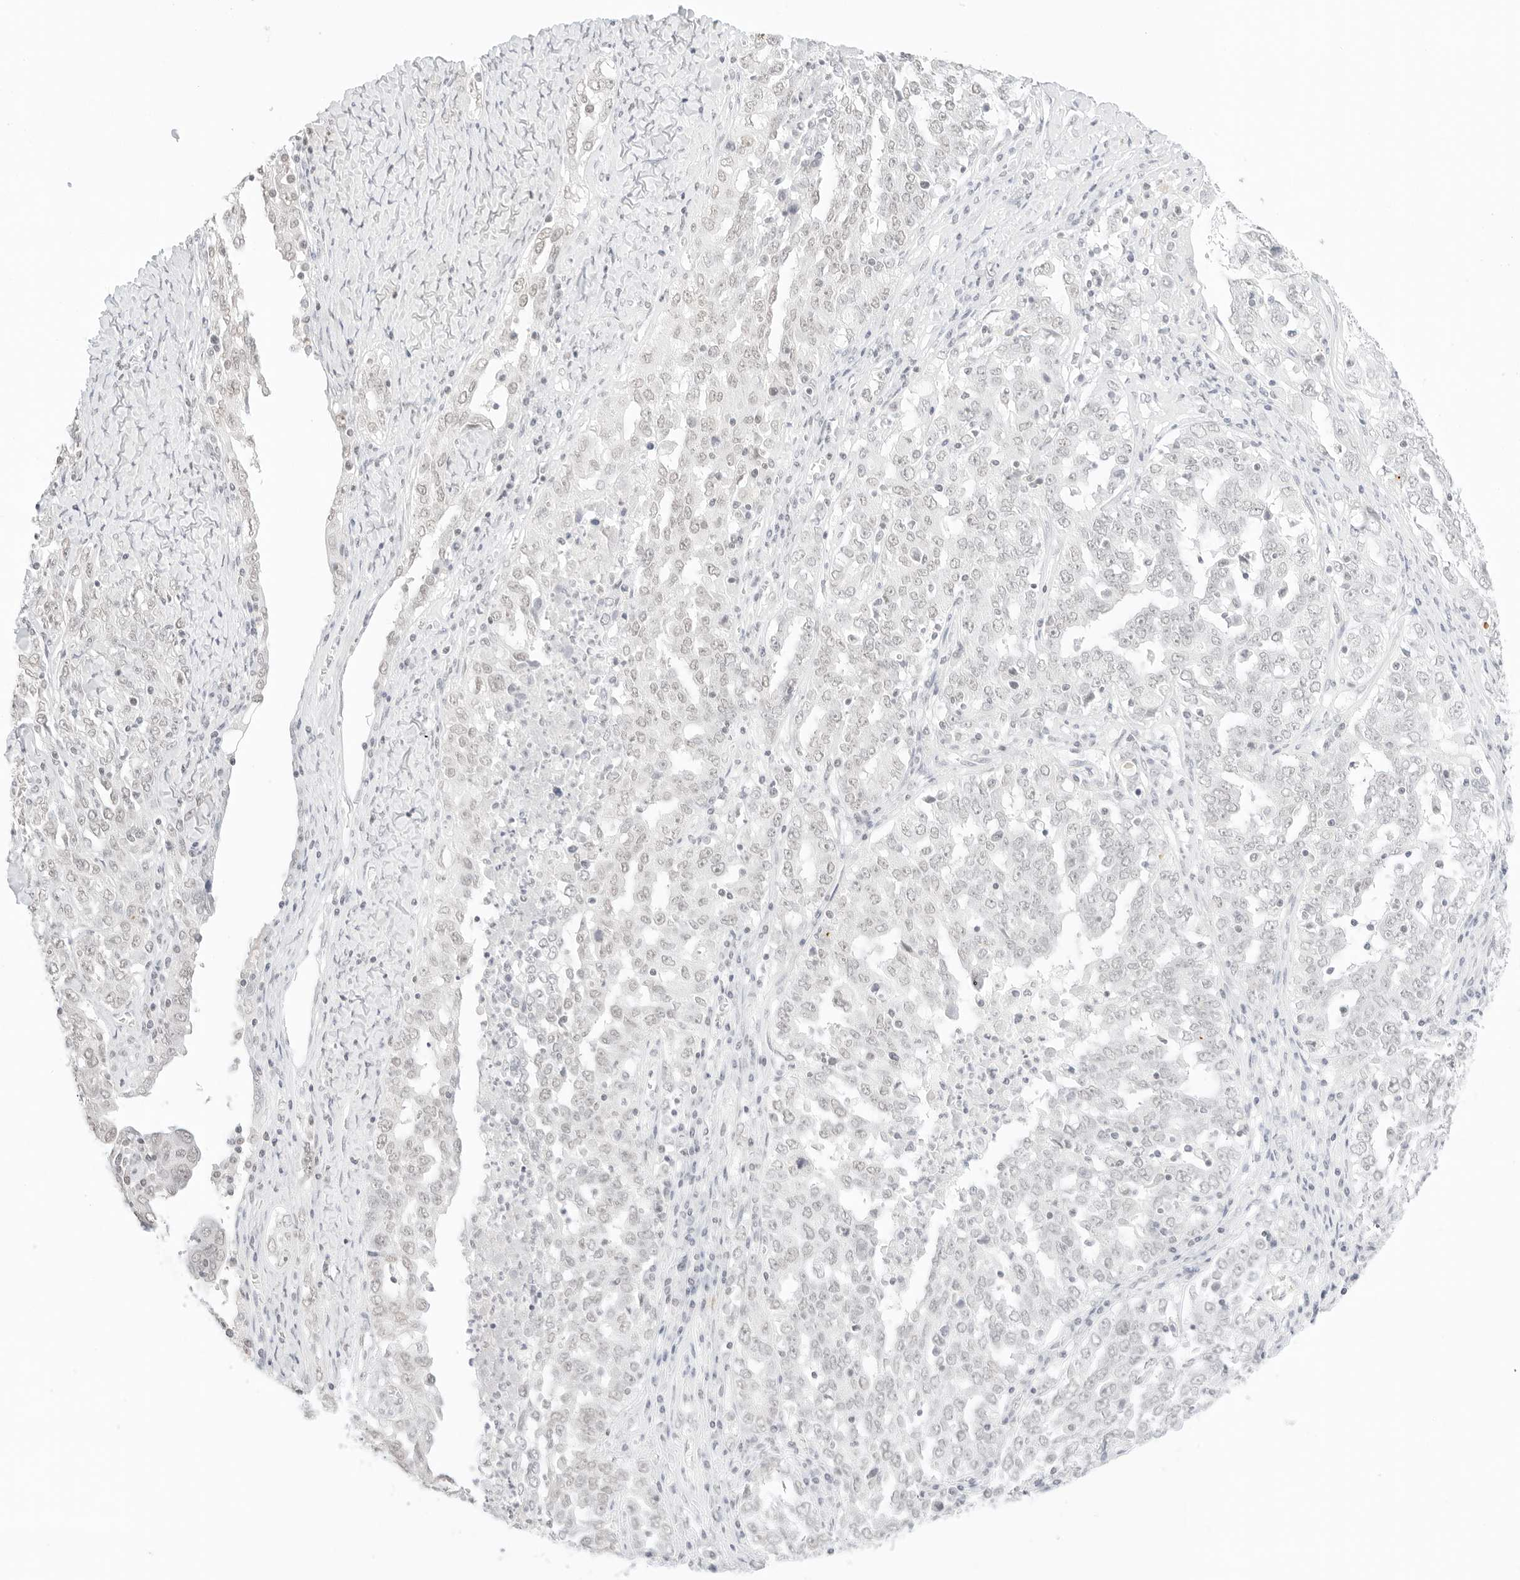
{"staining": {"intensity": "negative", "quantity": "none", "location": "none"}, "tissue": "ovarian cancer", "cell_type": "Tumor cells", "image_type": "cancer", "snomed": [{"axis": "morphology", "description": "Carcinoma, endometroid"}, {"axis": "topography", "description": "Ovary"}], "caption": "Tumor cells are negative for protein expression in human ovarian endometroid carcinoma.", "gene": "FBLN5", "patient": {"sex": "female", "age": 62}}